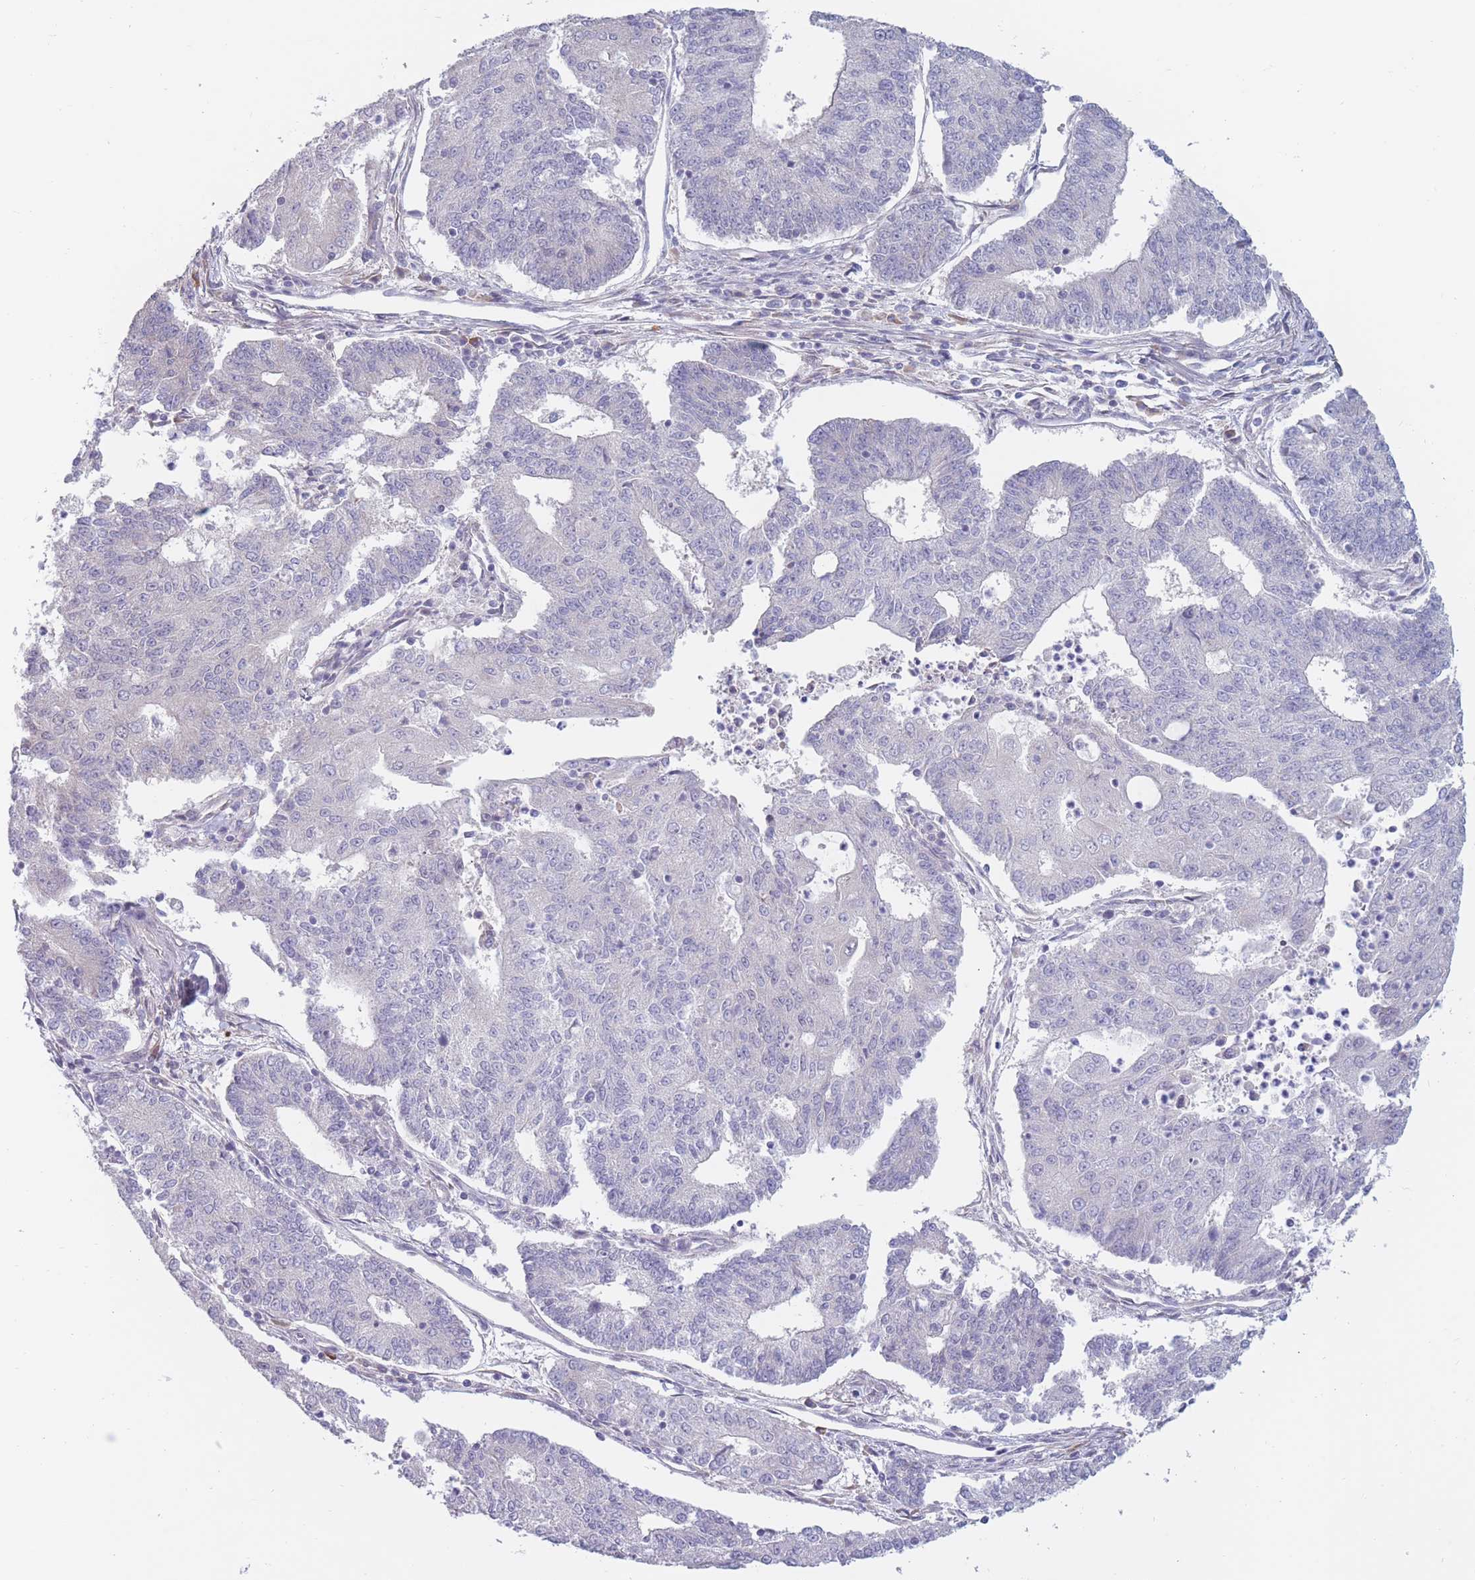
{"staining": {"intensity": "negative", "quantity": "none", "location": "none"}, "tissue": "endometrial cancer", "cell_type": "Tumor cells", "image_type": "cancer", "snomed": [{"axis": "morphology", "description": "Adenocarcinoma, NOS"}, {"axis": "topography", "description": "Endometrium"}], "caption": "Endometrial cancer (adenocarcinoma) stained for a protein using IHC reveals no expression tumor cells.", "gene": "COL27A1", "patient": {"sex": "female", "age": 56}}